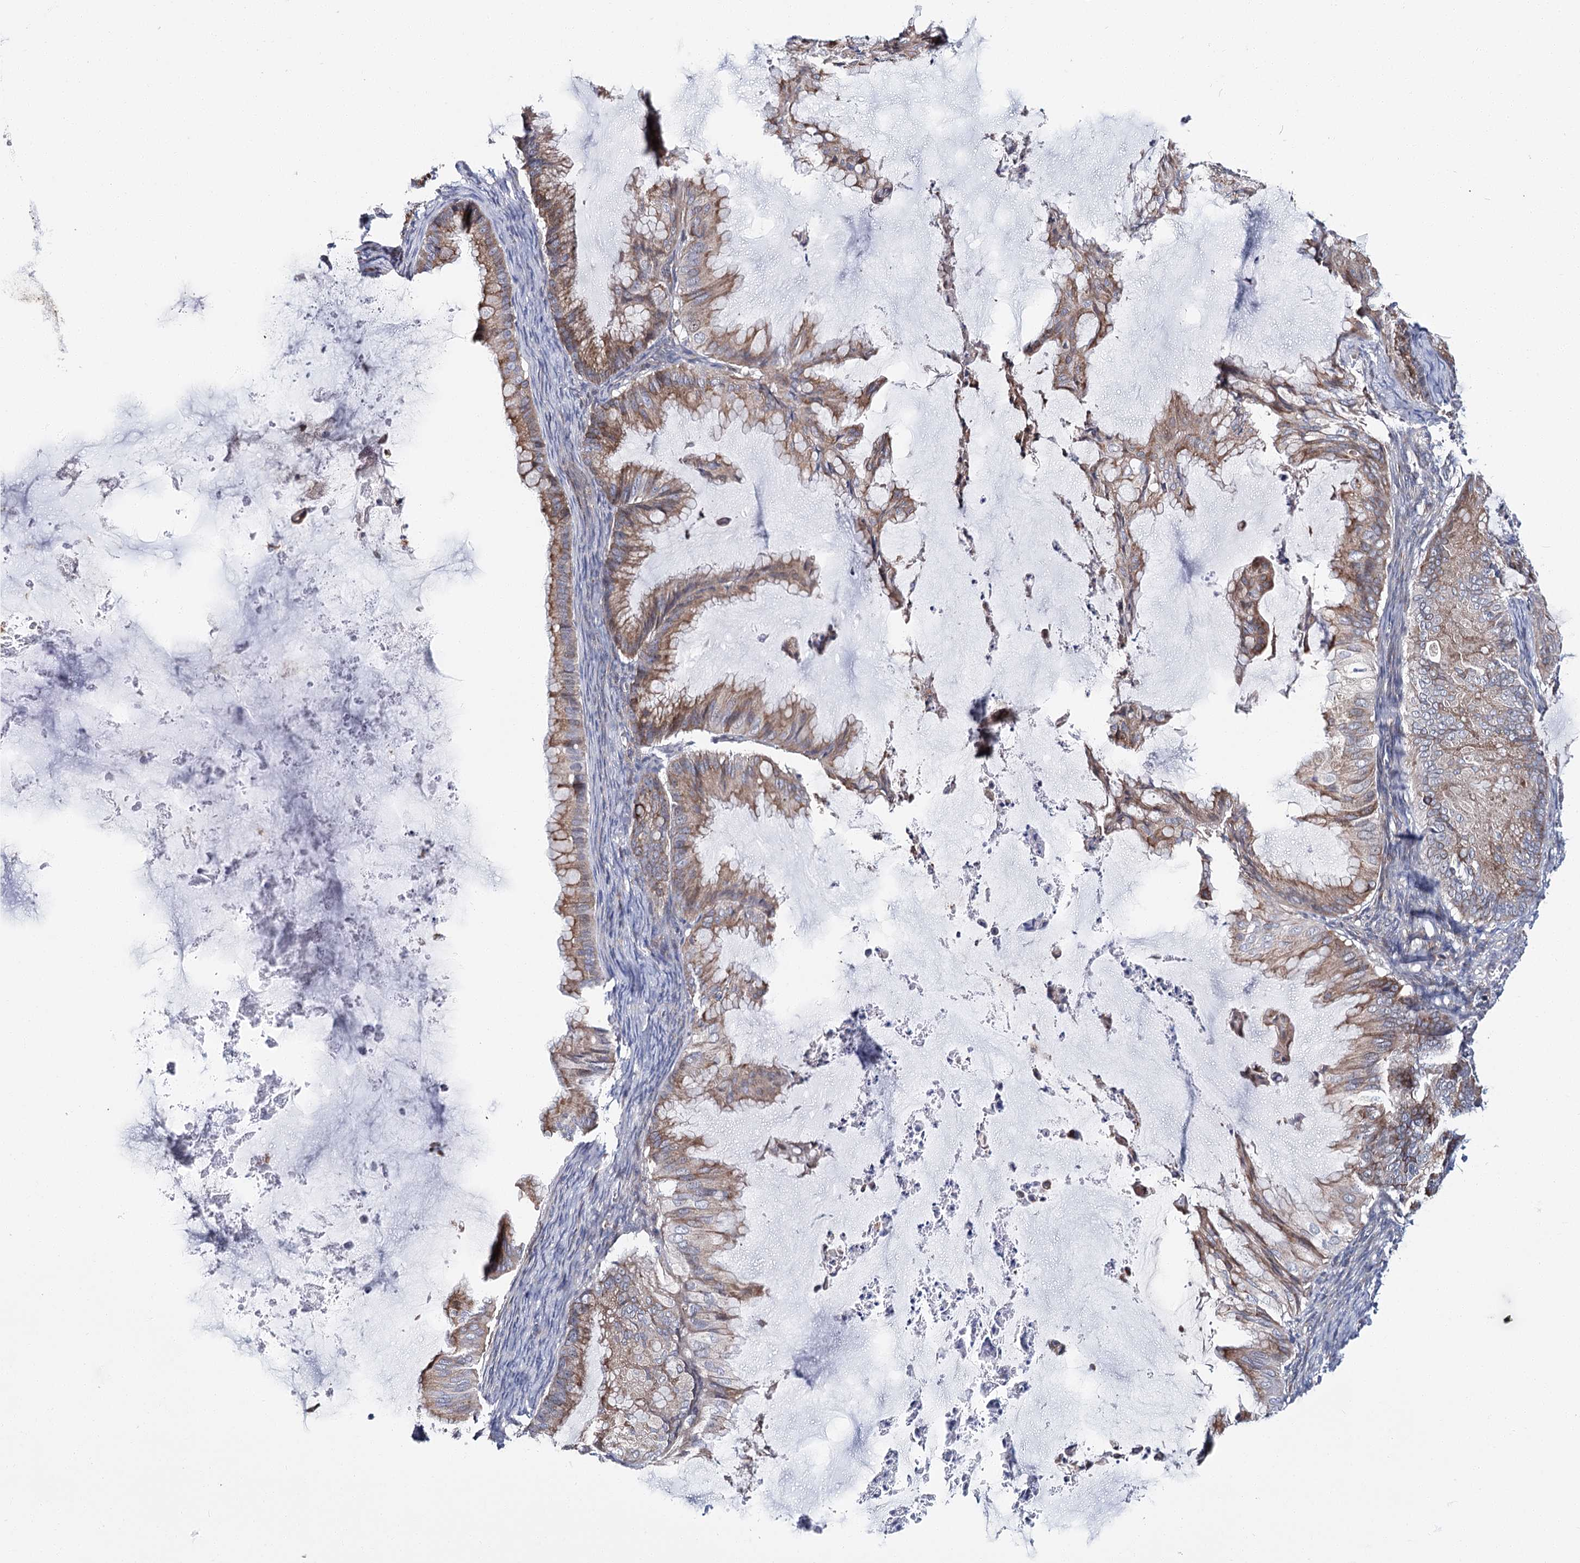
{"staining": {"intensity": "moderate", "quantity": "25%-75%", "location": "cytoplasmic/membranous"}, "tissue": "ovarian cancer", "cell_type": "Tumor cells", "image_type": "cancer", "snomed": [{"axis": "morphology", "description": "Cystadenocarcinoma, mucinous, NOS"}, {"axis": "topography", "description": "Ovary"}], "caption": "This photomicrograph shows IHC staining of human ovarian cancer, with medium moderate cytoplasmic/membranous staining in about 25%-75% of tumor cells.", "gene": "CPLANE1", "patient": {"sex": "female", "age": 71}}